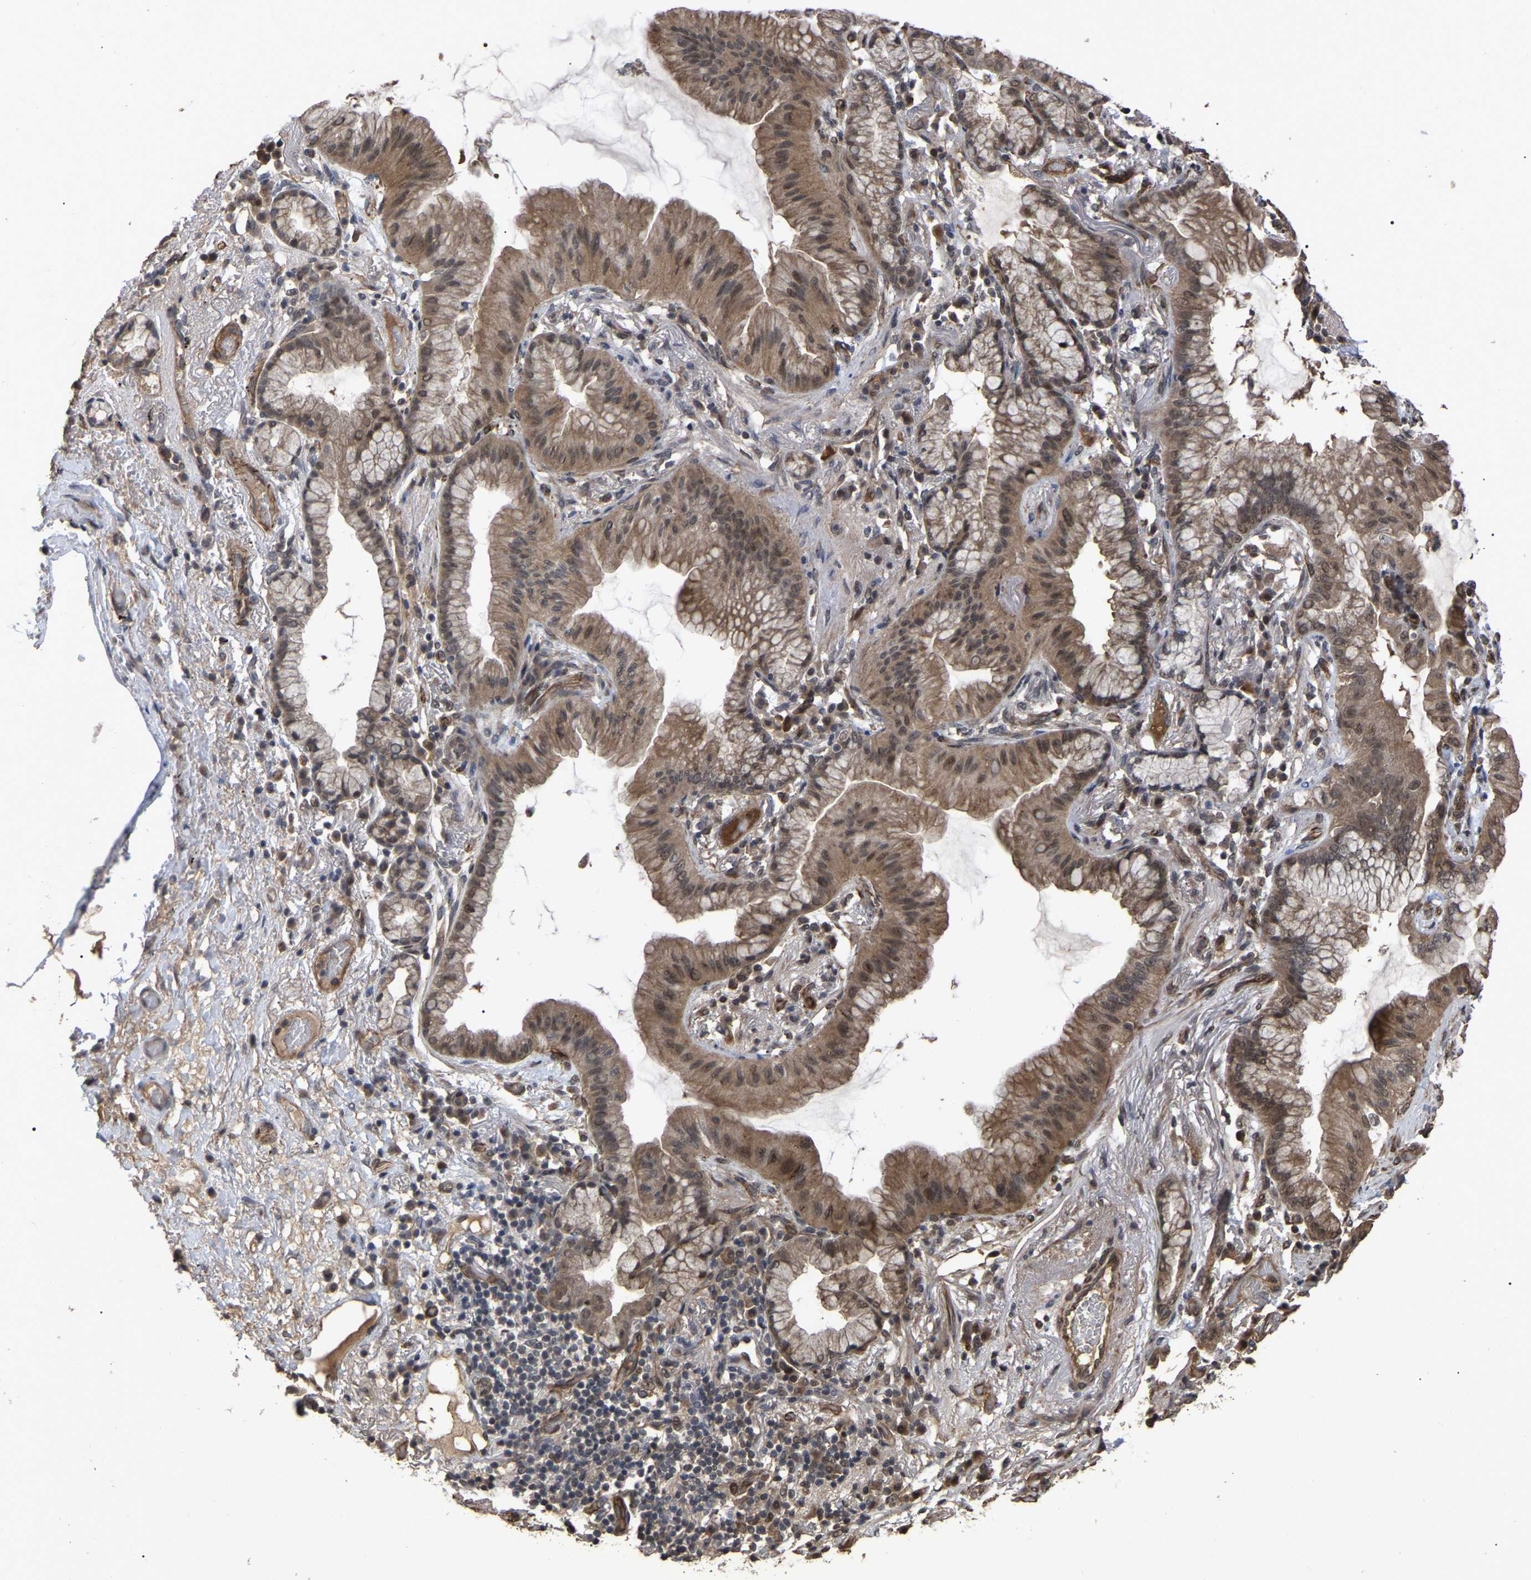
{"staining": {"intensity": "moderate", "quantity": ">75%", "location": "cytoplasmic/membranous"}, "tissue": "lung cancer", "cell_type": "Tumor cells", "image_type": "cancer", "snomed": [{"axis": "morphology", "description": "Normal tissue, NOS"}, {"axis": "morphology", "description": "Adenocarcinoma, NOS"}, {"axis": "topography", "description": "Bronchus"}, {"axis": "topography", "description": "Lung"}], "caption": "IHC of adenocarcinoma (lung) demonstrates medium levels of moderate cytoplasmic/membranous positivity in approximately >75% of tumor cells. (DAB IHC, brown staining for protein, blue staining for nuclei).", "gene": "FAM161B", "patient": {"sex": "female", "age": 70}}